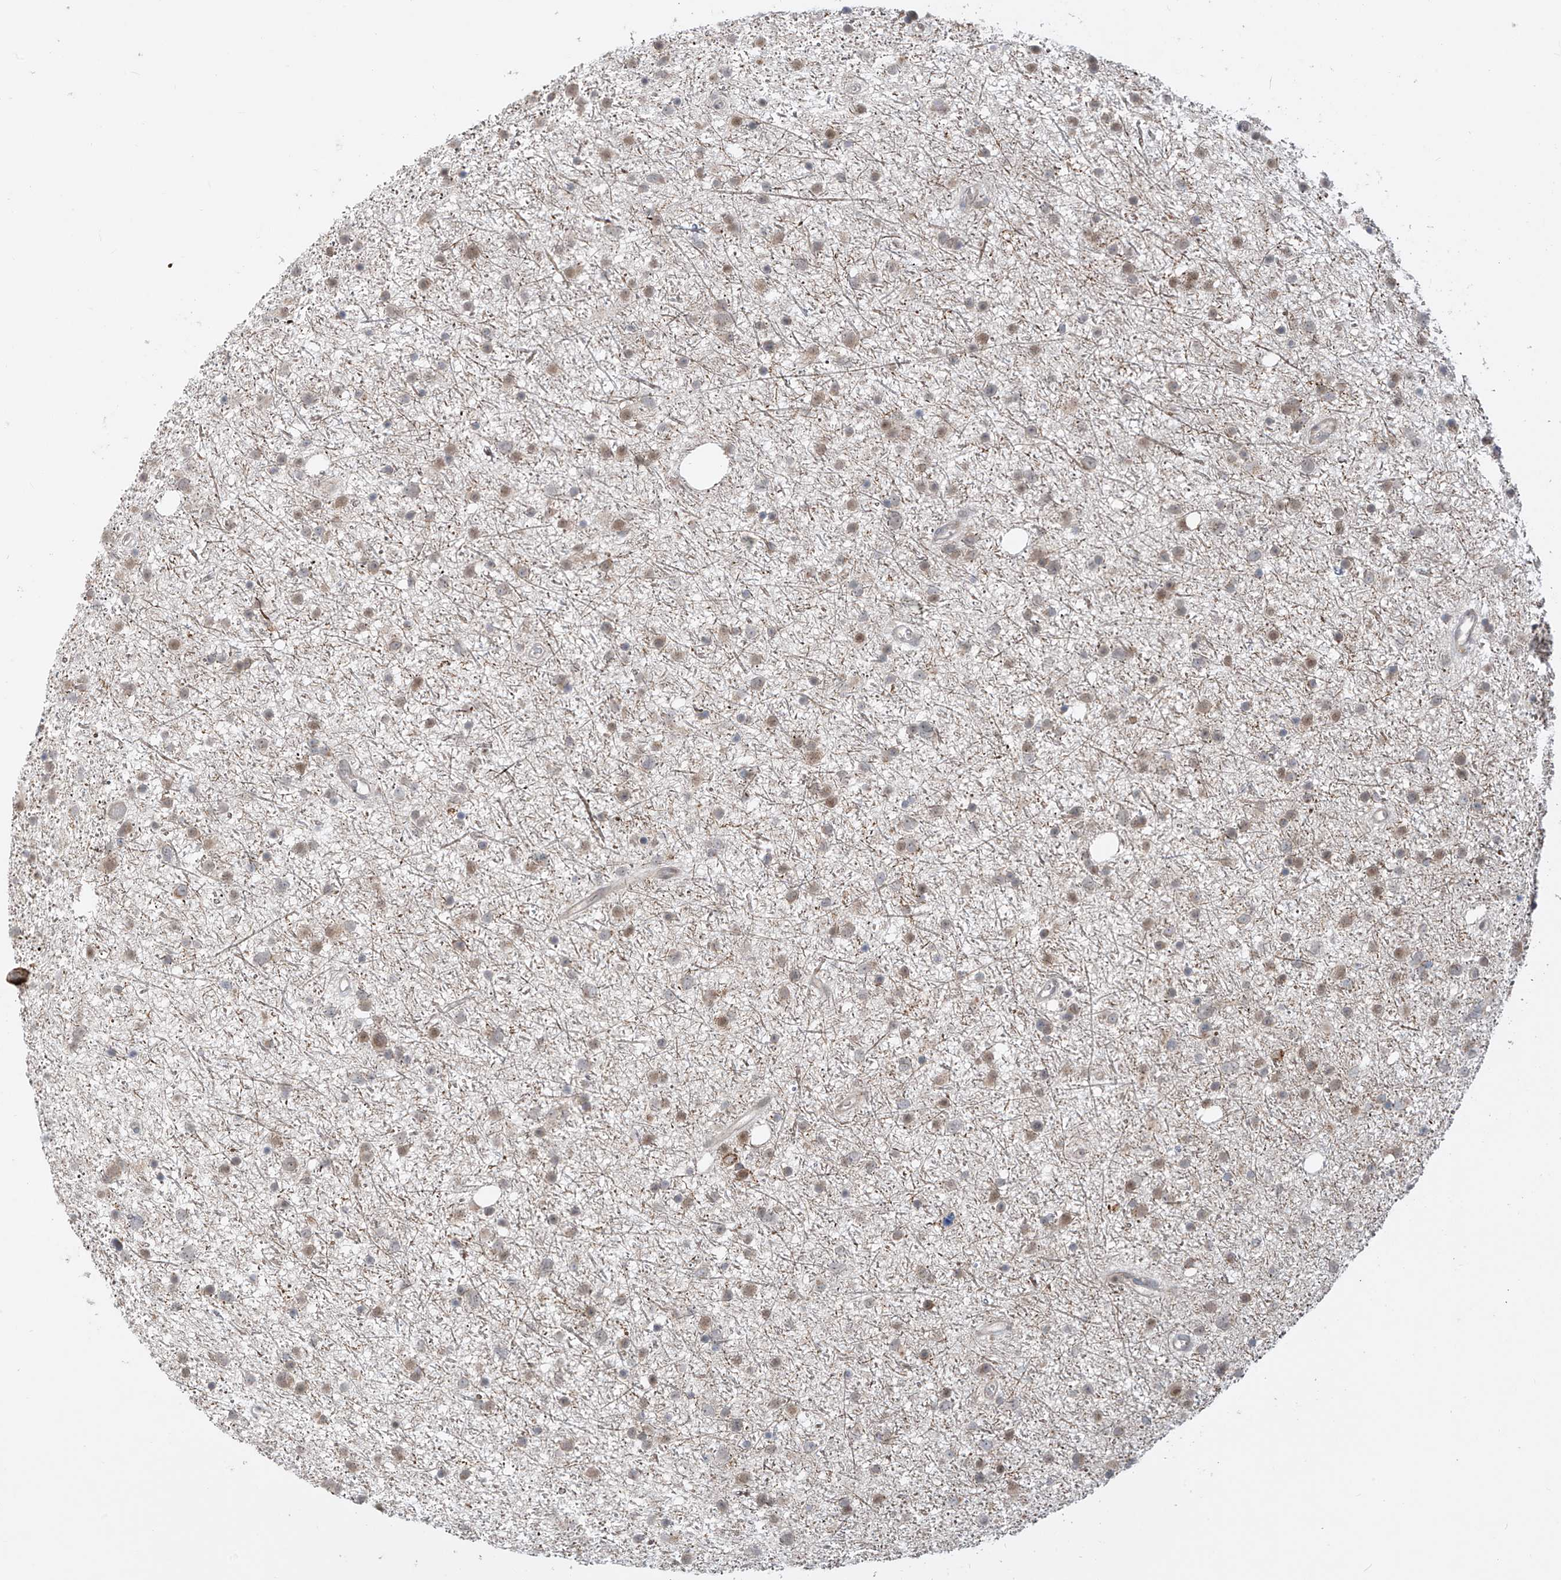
{"staining": {"intensity": "weak", "quantity": "25%-75%", "location": "cytoplasmic/membranous,nuclear"}, "tissue": "glioma", "cell_type": "Tumor cells", "image_type": "cancer", "snomed": [{"axis": "morphology", "description": "Glioma, malignant, Low grade"}, {"axis": "topography", "description": "Cerebral cortex"}], "caption": "IHC of glioma exhibits low levels of weak cytoplasmic/membranous and nuclear staining in approximately 25%-75% of tumor cells.", "gene": "LAGE3", "patient": {"sex": "female", "age": 39}}